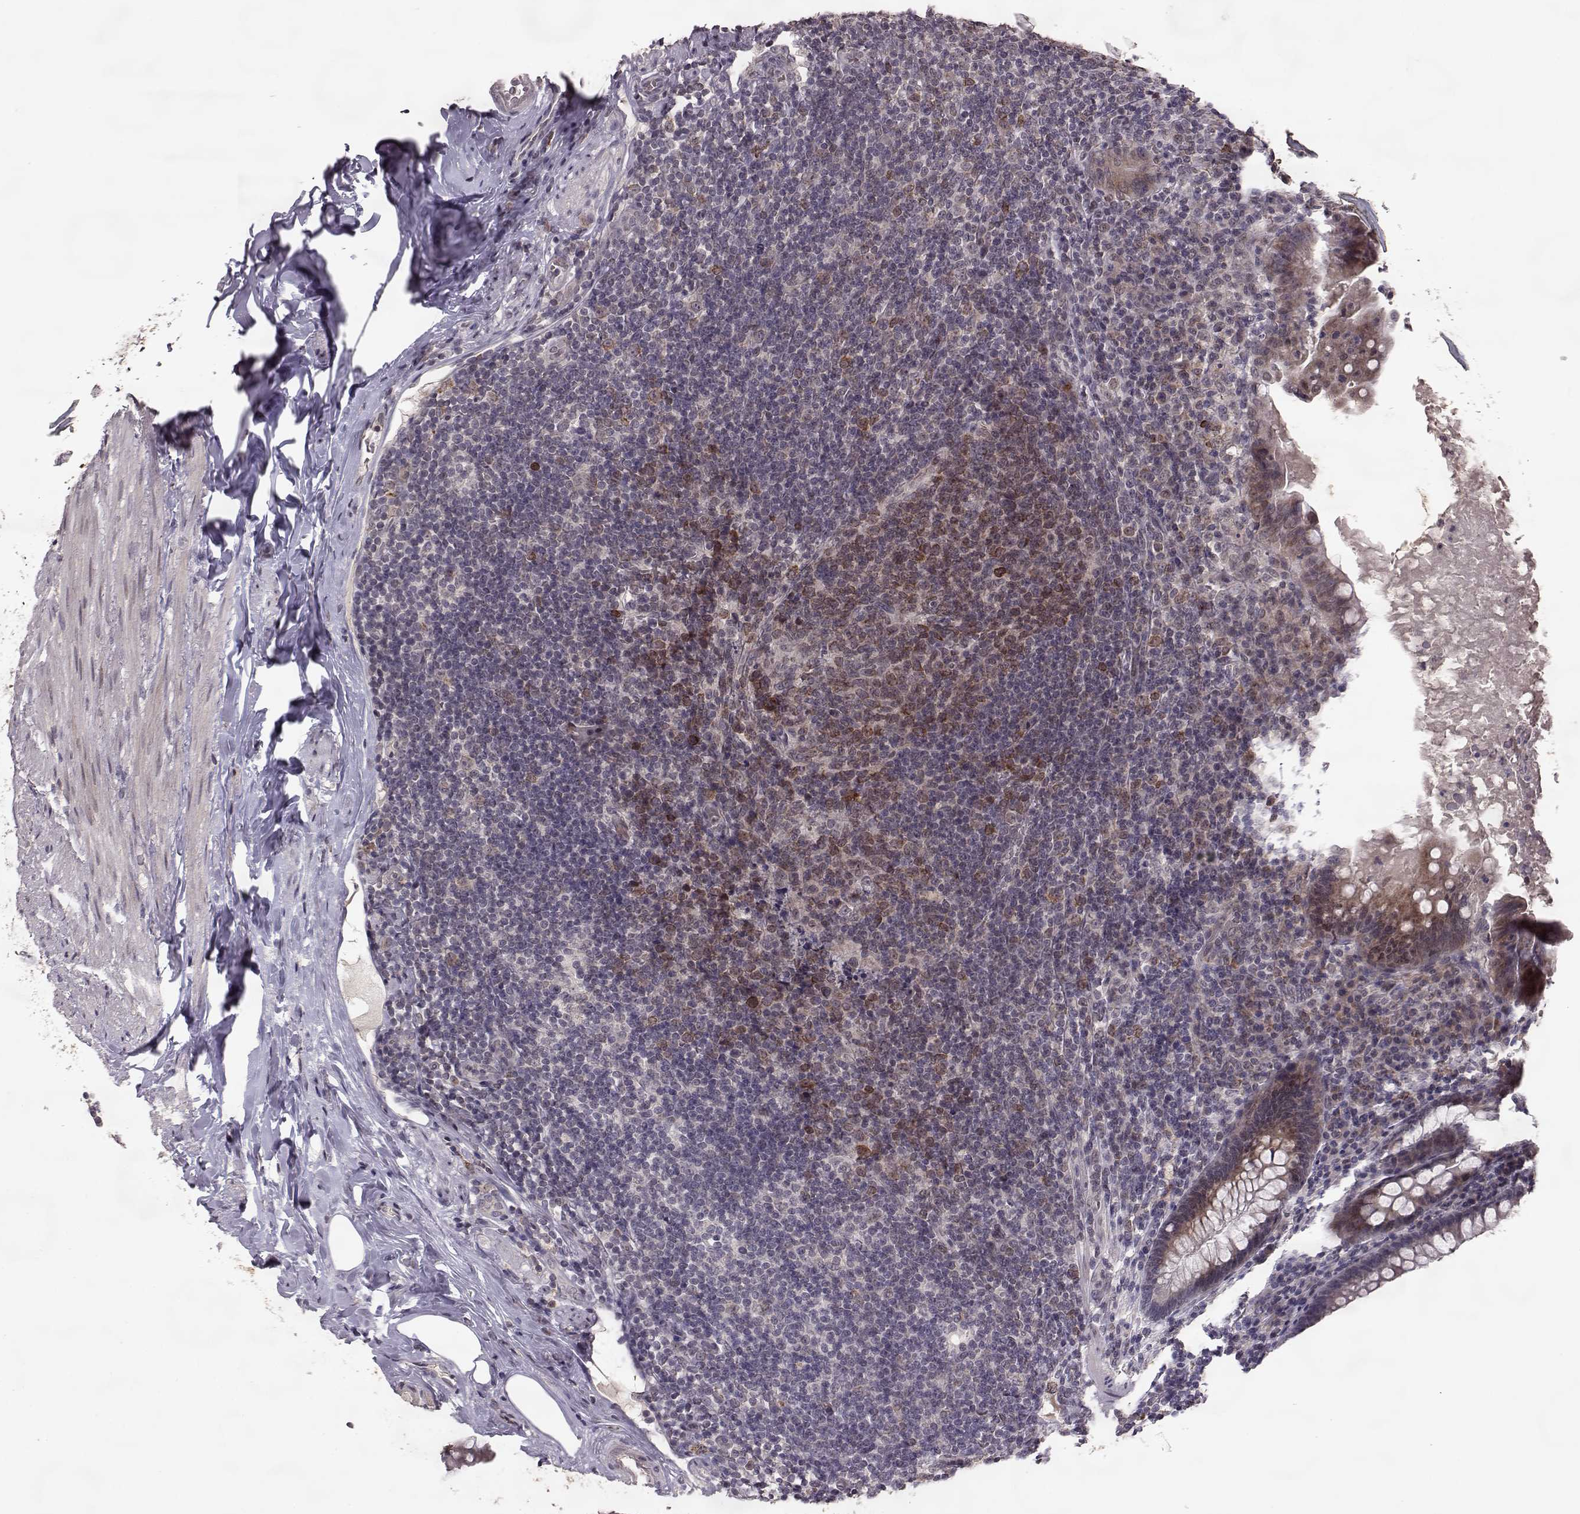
{"staining": {"intensity": "strong", "quantity": ">75%", "location": "cytoplasmic/membranous"}, "tissue": "appendix", "cell_type": "Glandular cells", "image_type": "normal", "snomed": [{"axis": "morphology", "description": "Normal tissue, NOS"}, {"axis": "topography", "description": "Appendix"}], "caption": "Immunohistochemistry (DAB (3,3'-diaminobenzidine)) staining of benign human appendix shows strong cytoplasmic/membranous protein expression in approximately >75% of glandular cells. (IHC, brightfield microscopy, high magnification).", "gene": "ELOVL5", "patient": {"sex": "male", "age": 47}}